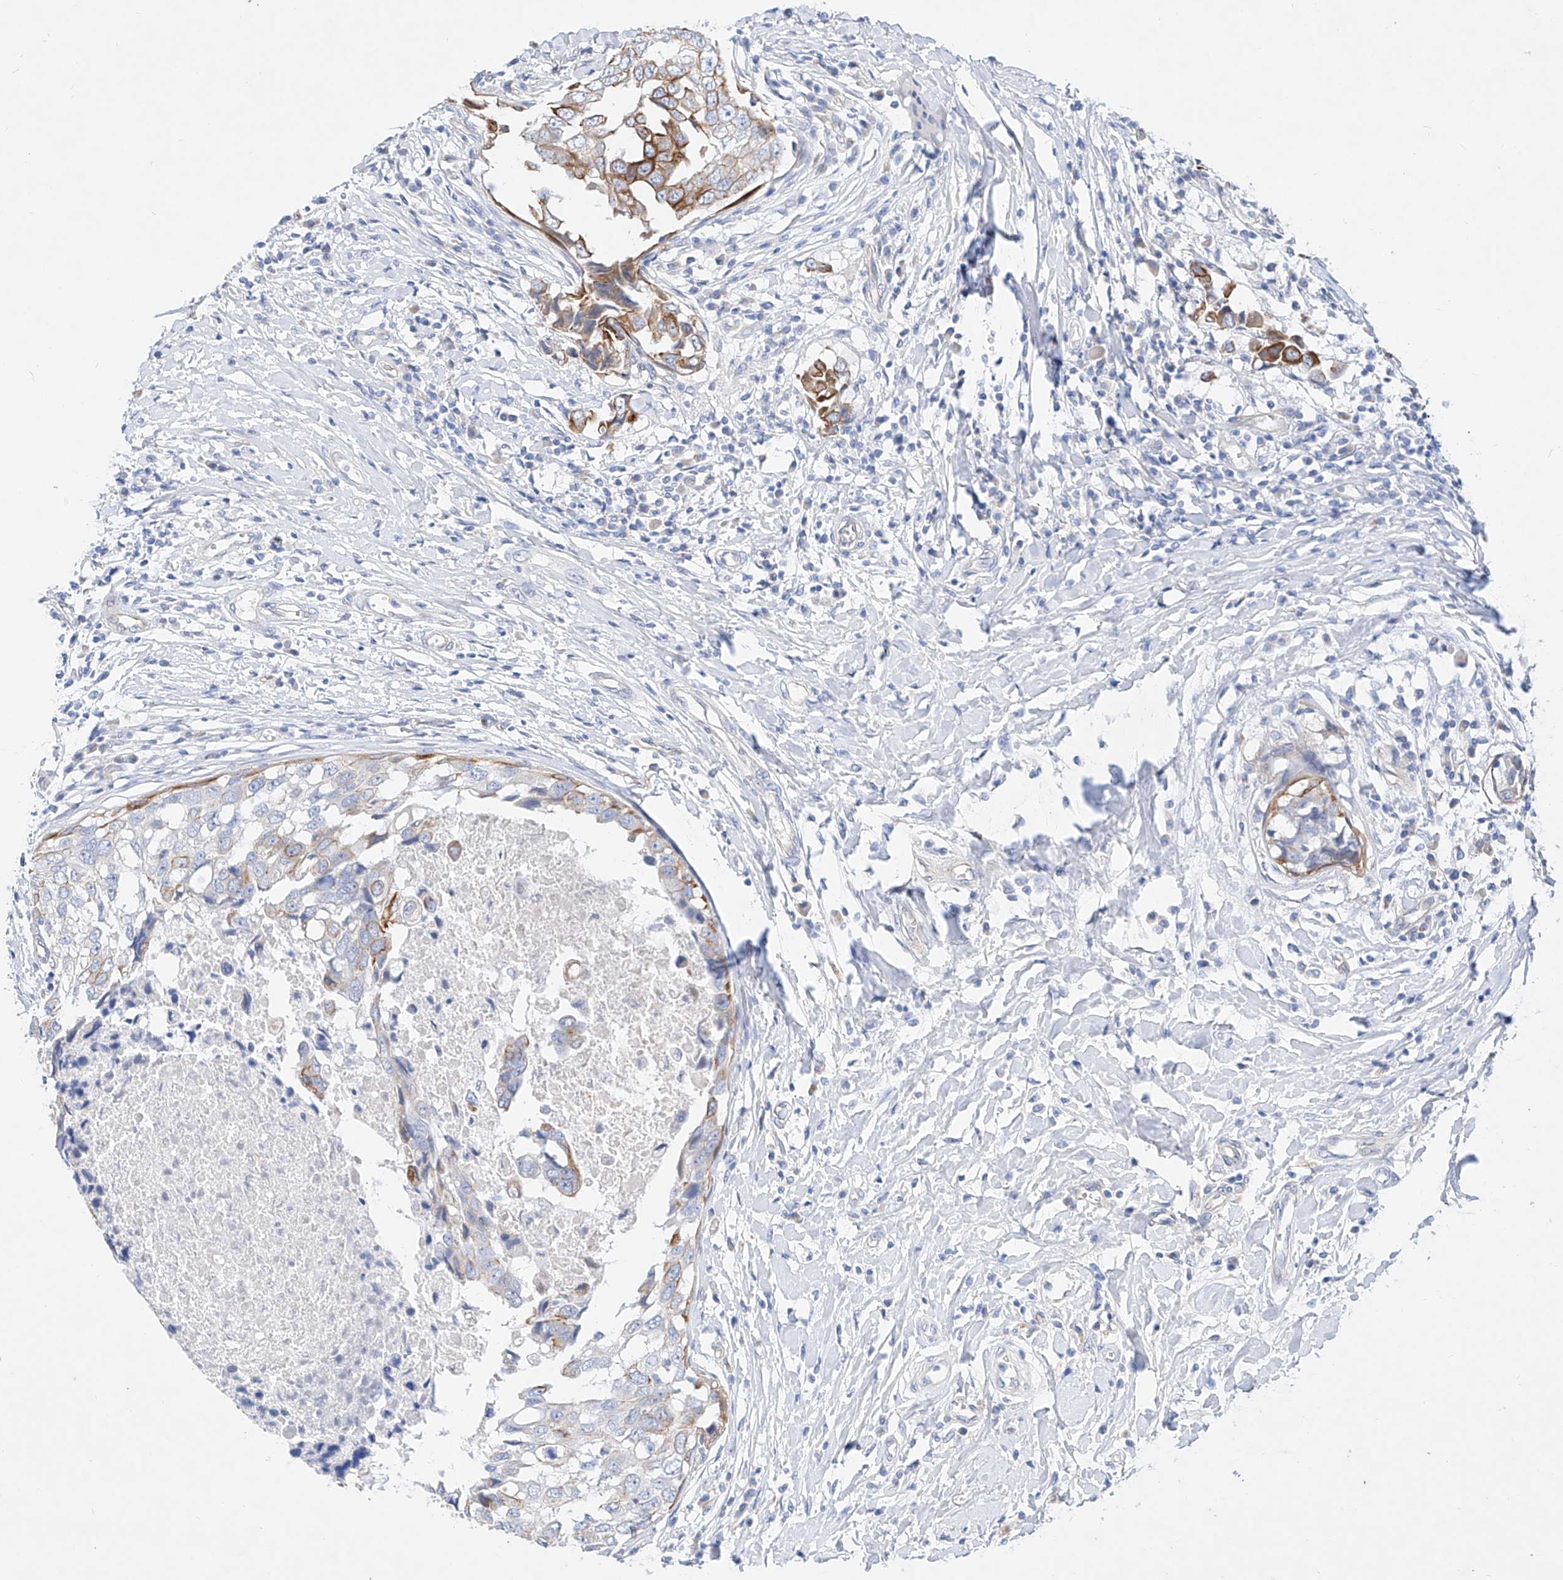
{"staining": {"intensity": "moderate", "quantity": "25%-75%", "location": "cytoplasmic/membranous"}, "tissue": "breast cancer", "cell_type": "Tumor cells", "image_type": "cancer", "snomed": [{"axis": "morphology", "description": "Duct carcinoma"}, {"axis": "topography", "description": "Breast"}], "caption": "Protein staining of breast cancer (infiltrating ductal carcinoma) tissue displays moderate cytoplasmic/membranous positivity in approximately 25%-75% of tumor cells.", "gene": "SBSPON", "patient": {"sex": "female", "age": 27}}